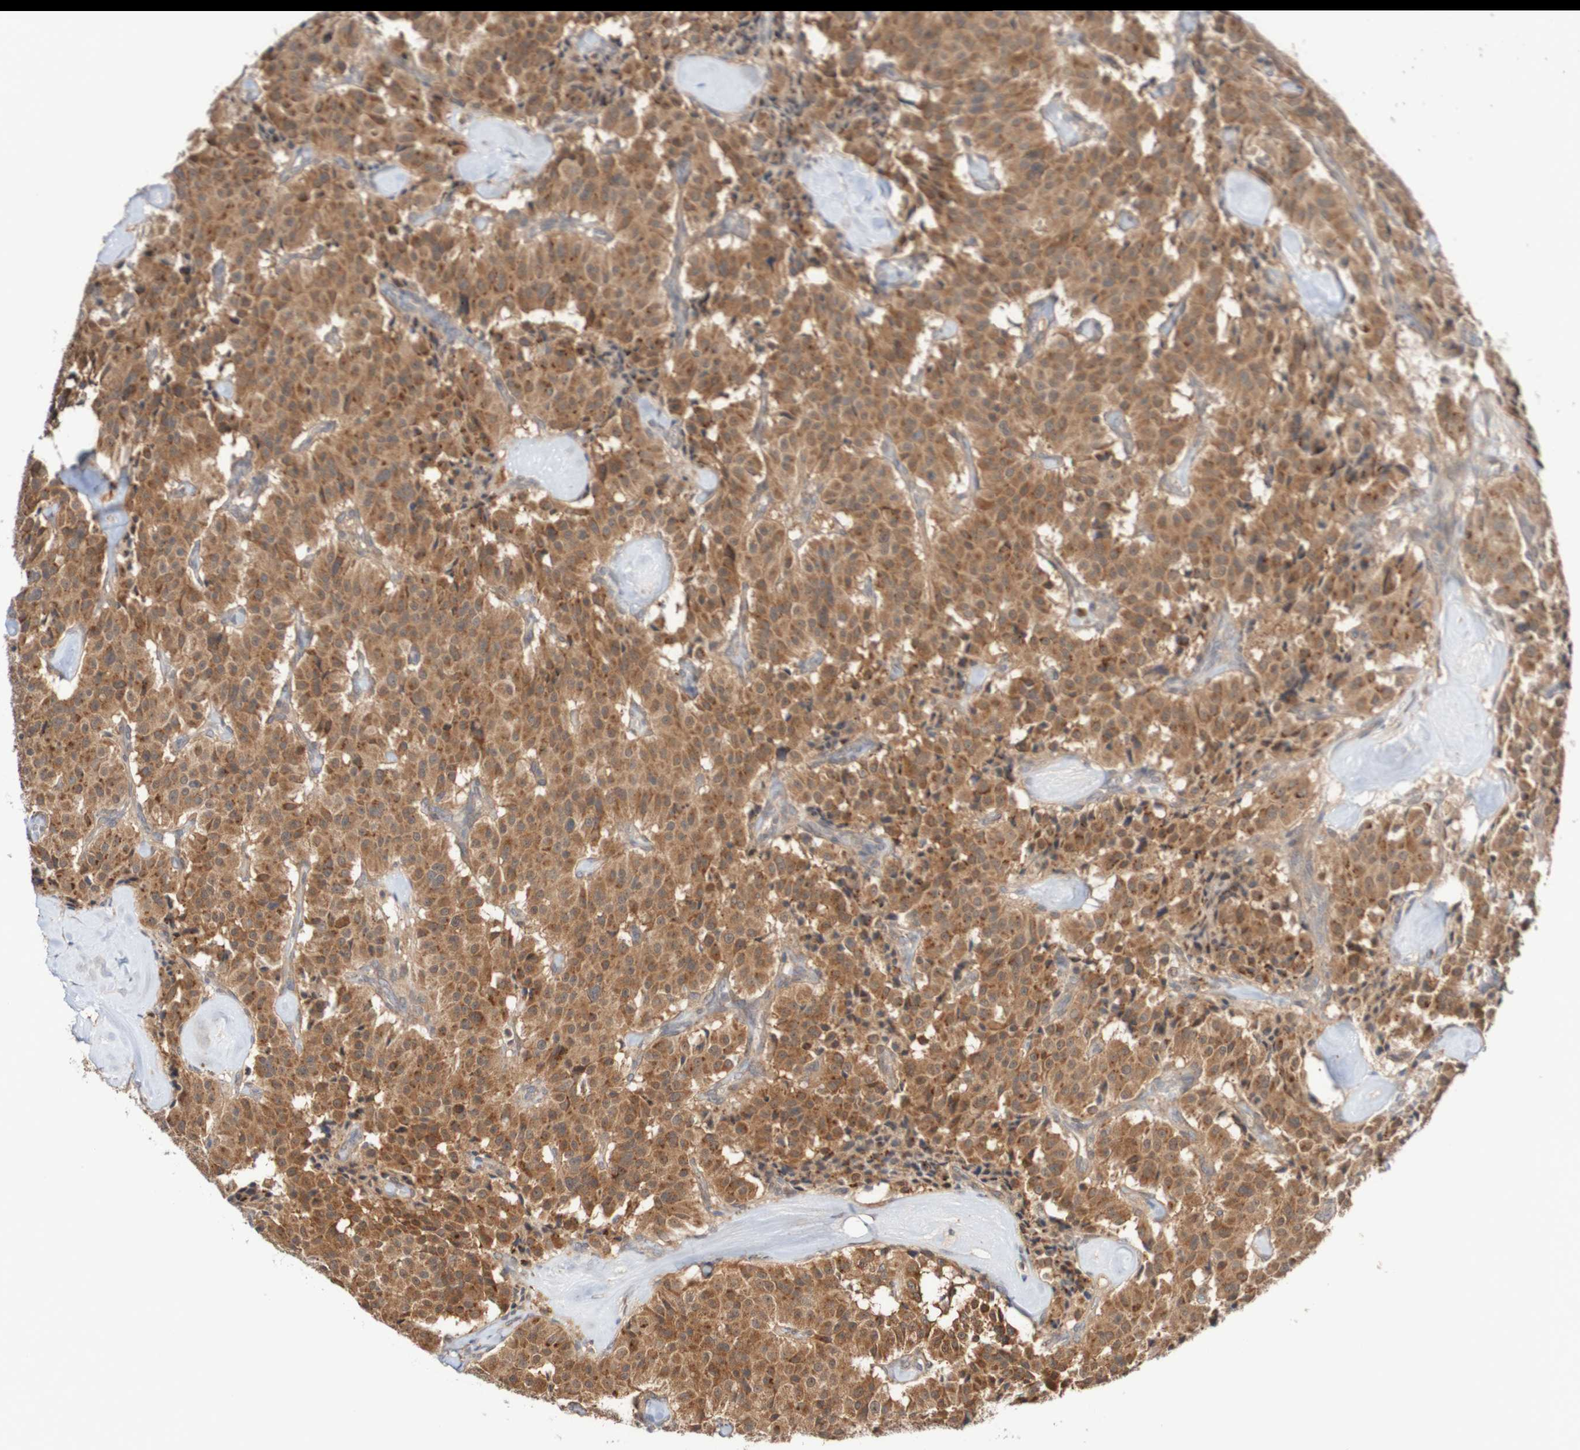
{"staining": {"intensity": "moderate", "quantity": ">75%", "location": "cytoplasmic/membranous"}, "tissue": "carcinoid", "cell_type": "Tumor cells", "image_type": "cancer", "snomed": [{"axis": "morphology", "description": "Carcinoid, malignant, NOS"}, {"axis": "topography", "description": "Lung"}], "caption": "Carcinoid stained with DAB immunohistochemistry exhibits medium levels of moderate cytoplasmic/membranous expression in about >75% of tumor cells.", "gene": "PHPT1", "patient": {"sex": "male", "age": 30}}